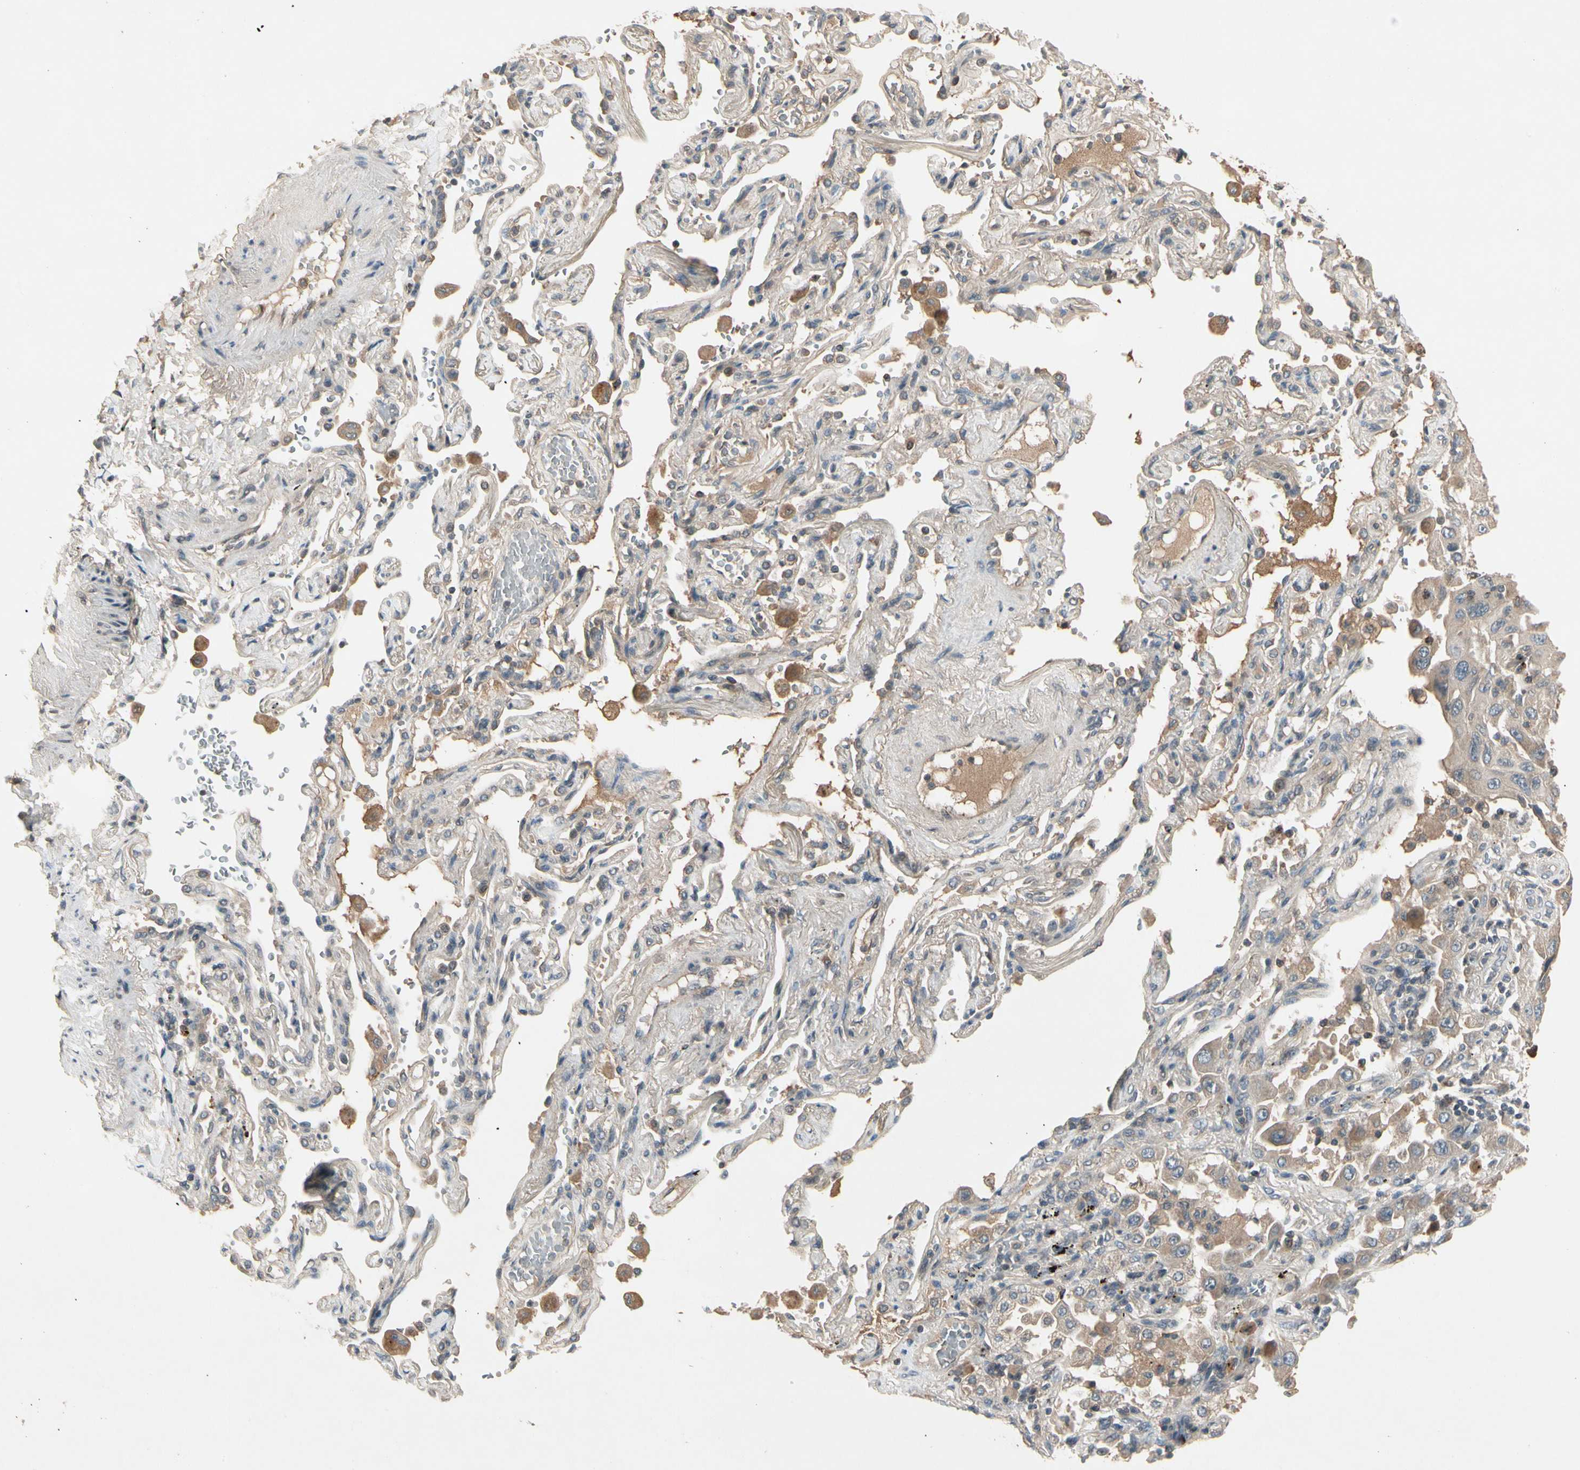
{"staining": {"intensity": "weak", "quantity": "25%-75%", "location": "cytoplasmic/membranous"}, "tissue": "lung cancer", "cell_type": "Tumor cells", "image_type": "cancer", "snomed": [{"axis": "morphology", "description": "Adenocarcinoma, NOS"}, {"axis": "topography", "description": "Lung"}], "caption": "Immunohistochemical staining of human adenocarcinoma (lung) shows low levels of weak cytoplasmic/membranous expression in approximately 25%-75% of tumor cells.", "gene": "CCL4", "patient": {"sex": "female", "age": 65}}